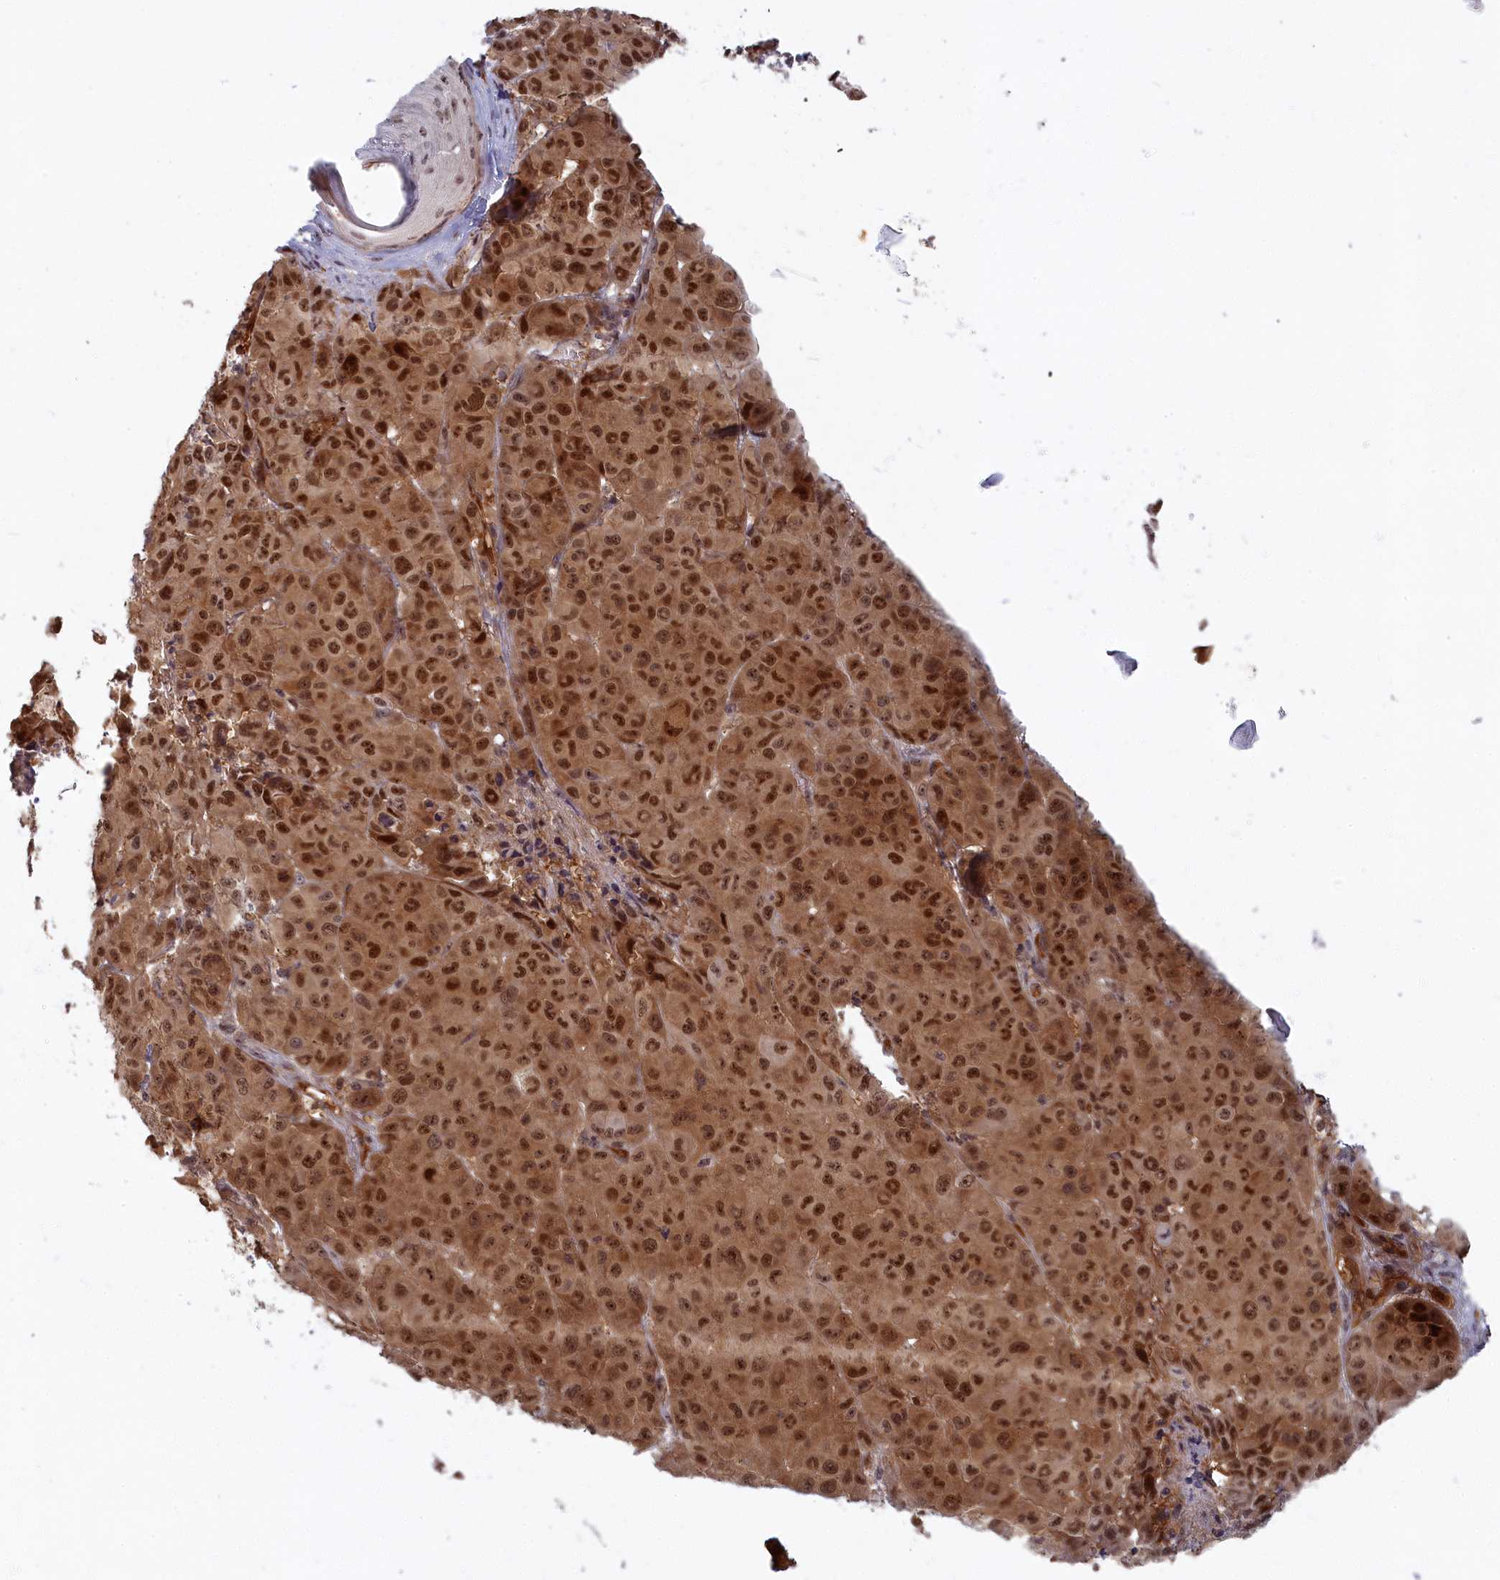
{"staining": {"intensity": "strong", "quantity": ">75%", "location": "cytoplasmic/membranous,nuclear"}, "tissue": "melanoma", "cell_type": "Tumor cells", "image_type": "cancer", "snomed": [{"axis": "morphology", "description": "Malignant melanoma, NOS"}, {"axis": "topography", "description": "Skin"}], "caption": "Tumor cells demonstrate high levels of strong cytoplasmic/membranous and nuclear positivity in about >75% of cells in malignant melanoma.", "gene": "SNRK", "patient": {"sex": "male", "age": 73}}